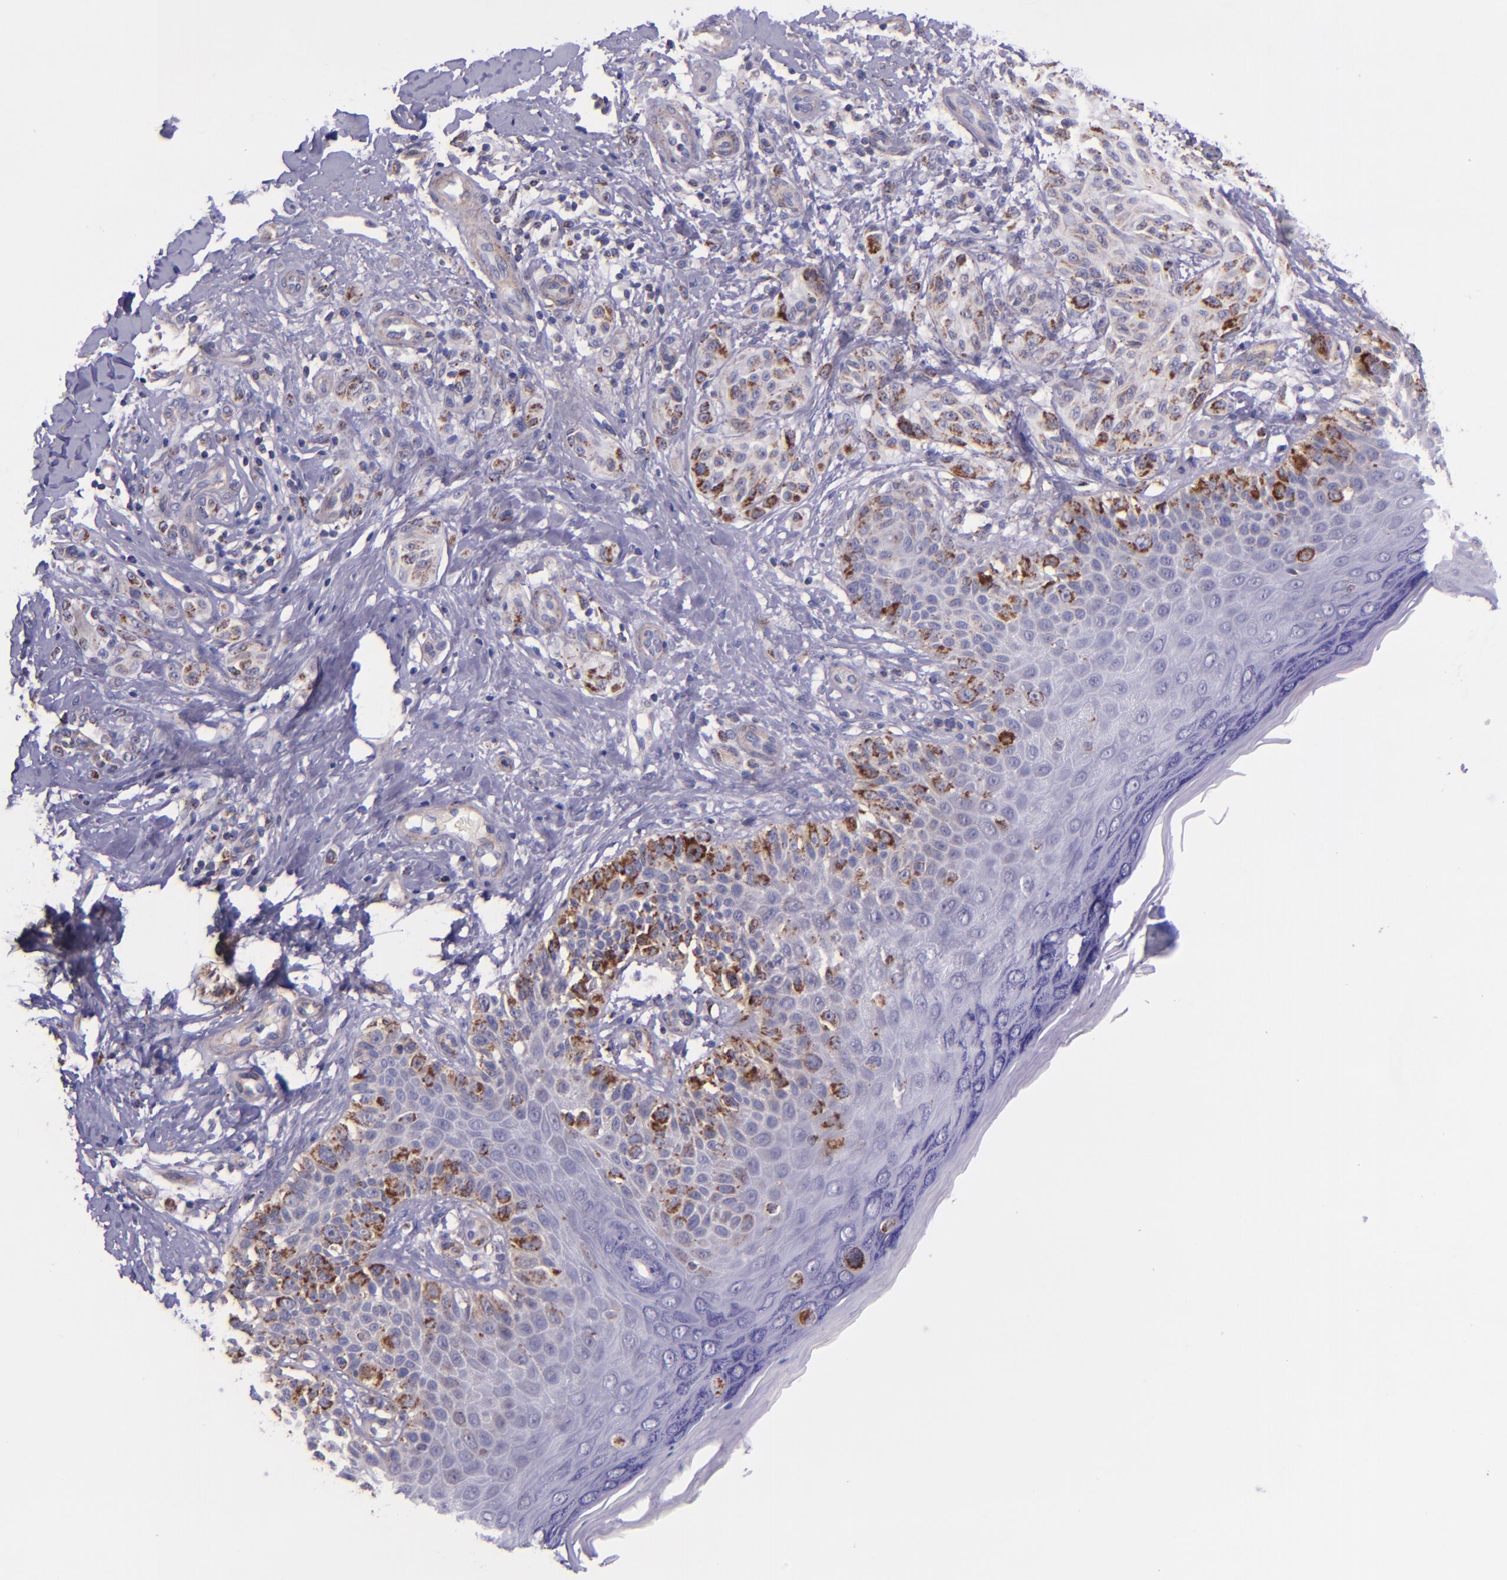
{"staining": {"intensity": "moderate", "quantity": "<25%", "location": "cytoplasmic/membranous"}, "tissue": "melanoma", "cell_type": "Tumor cells", "image_type": "cancer", "snomed": [{"axis": "morphology", "description": "Malignant melanoma, NOS"}, {"axis": "topography", "description": "Skin"}], "caption": "IHC staining of melanoma, which reveals low levels of moderate cytoplasmic/membranous positivity in approximately <25% of tumor cells indicating moderate cytoplasmic/membranous protein staining. The staining was performed using DAB (brown) for protein detection and nuclei were counterstained in hematoxylin (blue).", "gene": "IDH3G", "patient": {"sex": "male", "age": 57}}